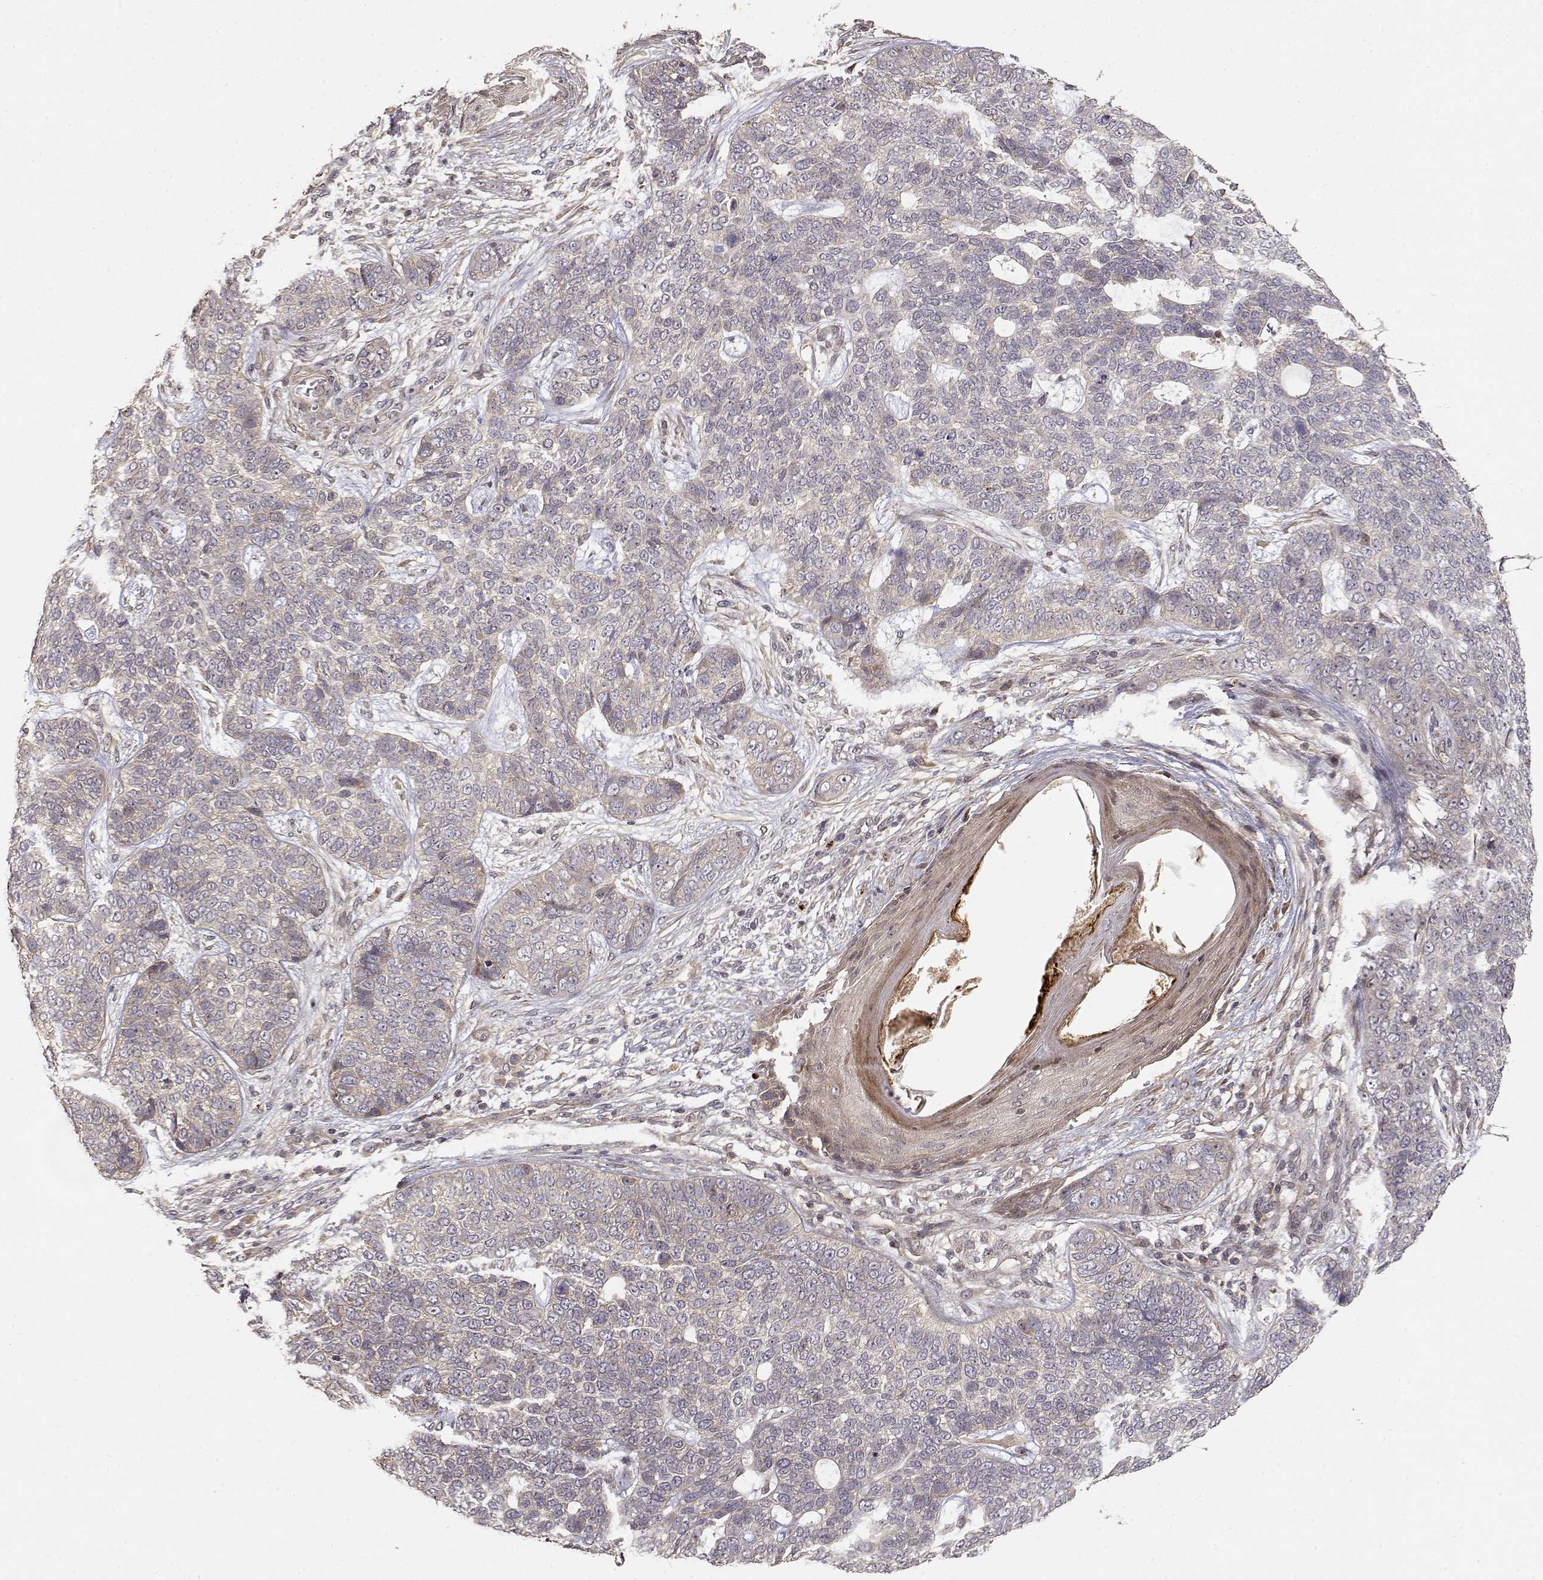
{"staining": {"intensity": "weak", "quantity": "25%-75%", "location": "cytoplasmic/membranous"}, "tissue": "skin cancer", "cell_type": "Tumor cells", "image_type": "cancer", "snomed": [{"axis": "morphology", "description": "Basal cell carcinoma"}, {"axis": "topography", "description": "Skin"}], "caption": "Skin cancer stained with a protein marker reveals weak staining in tumor cells.", "gene": "PICK1", "patient": {"sex": "female", "age": 69}}